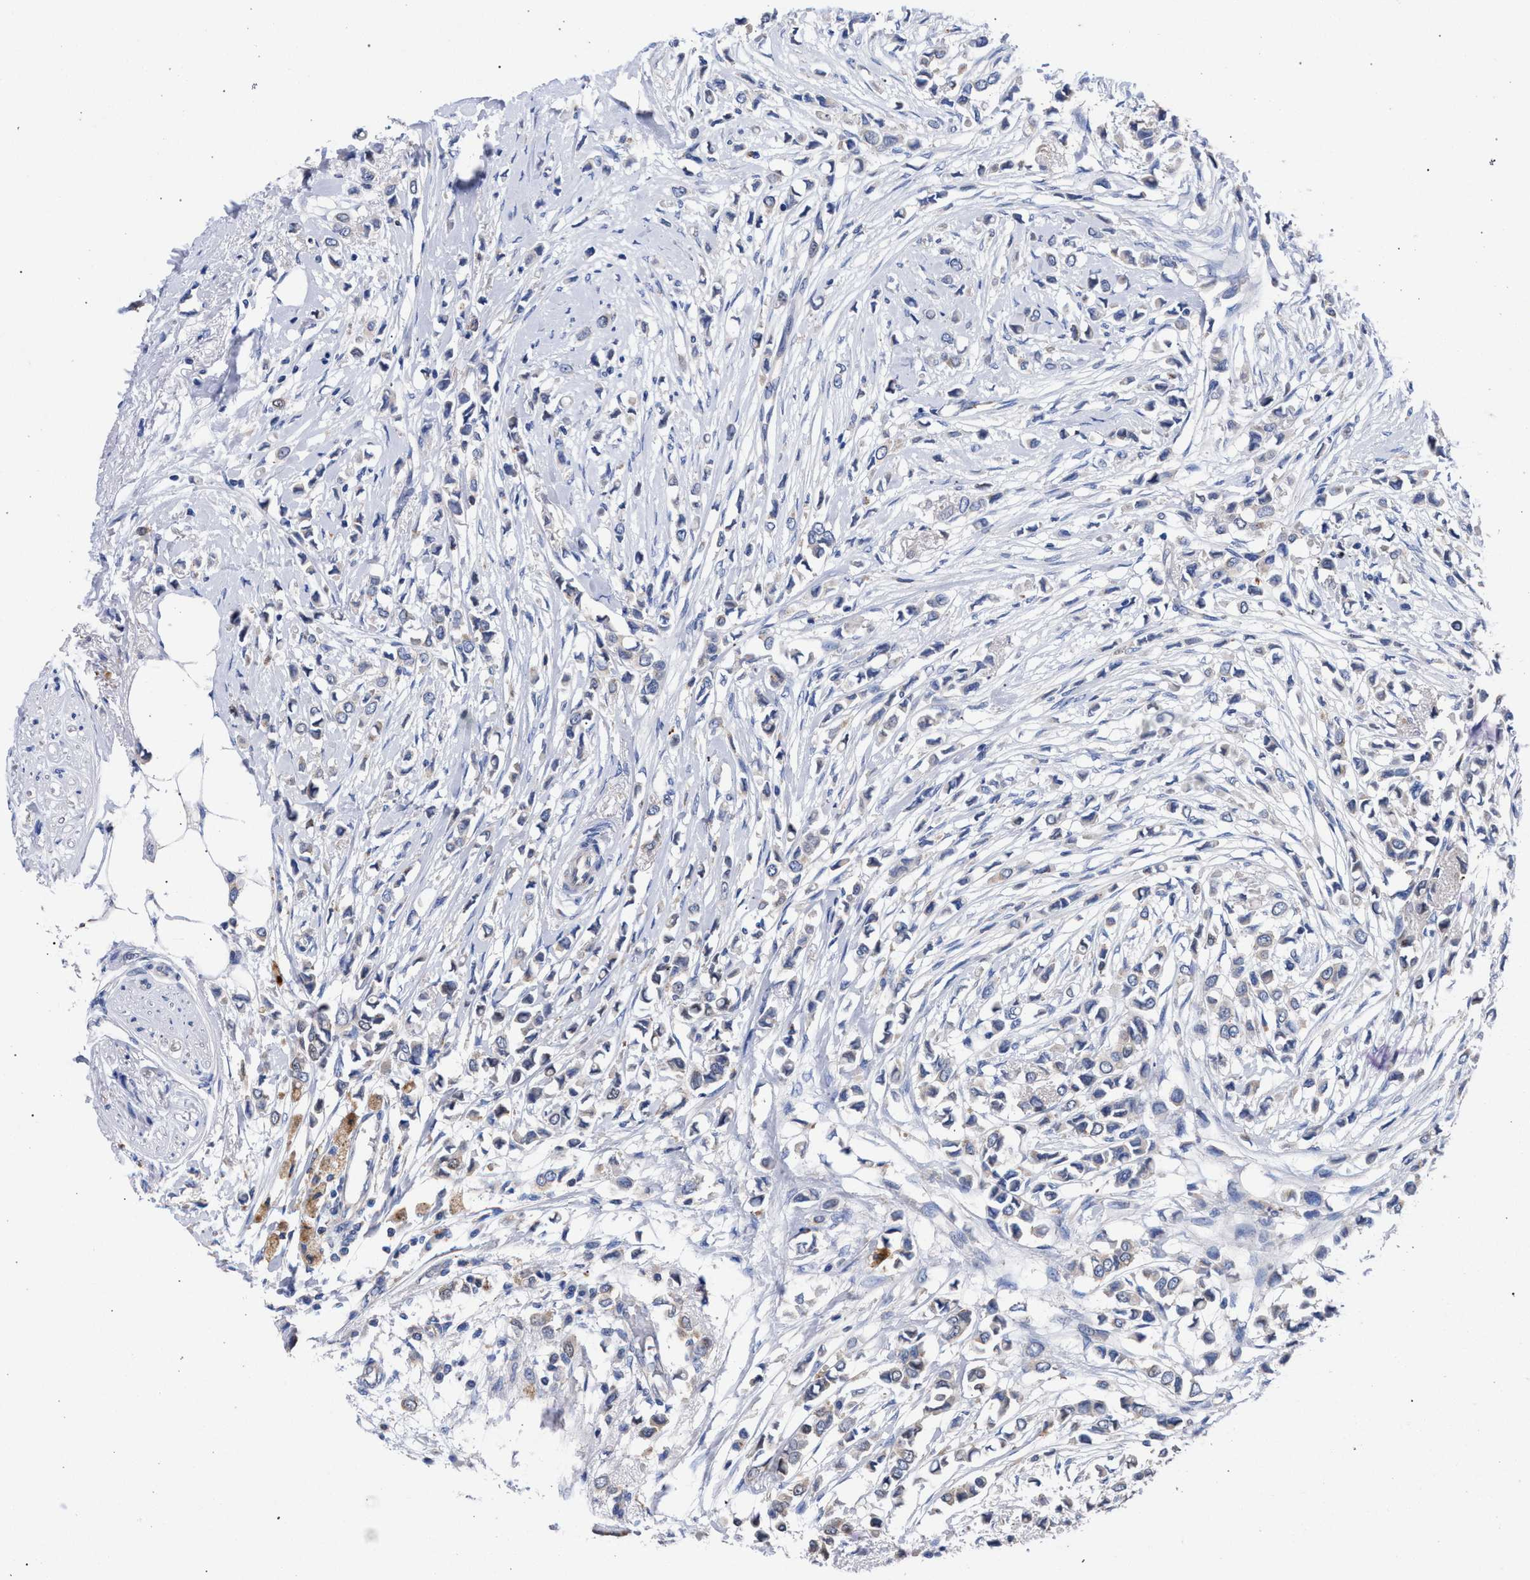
{"staining": {"intensity": "negative", "quantity": "none", "location": "none"}, "tissue": "breast cancer", "cell_type": "Tumor cells", "image_type": "cancer", "snomed": [{"axis": "morphology", "description": "Lobular carcinoma"}, {"axis": "topography", "description": "Breast"}], "caption": "High power microscopy micrograph of an immunohistochemistry (IHC) histopathology image of breast cancer, revealing no significant positivity in tumor cells.", "gene": "GMPR", "patient": {"sex": "female", "age": 51}}